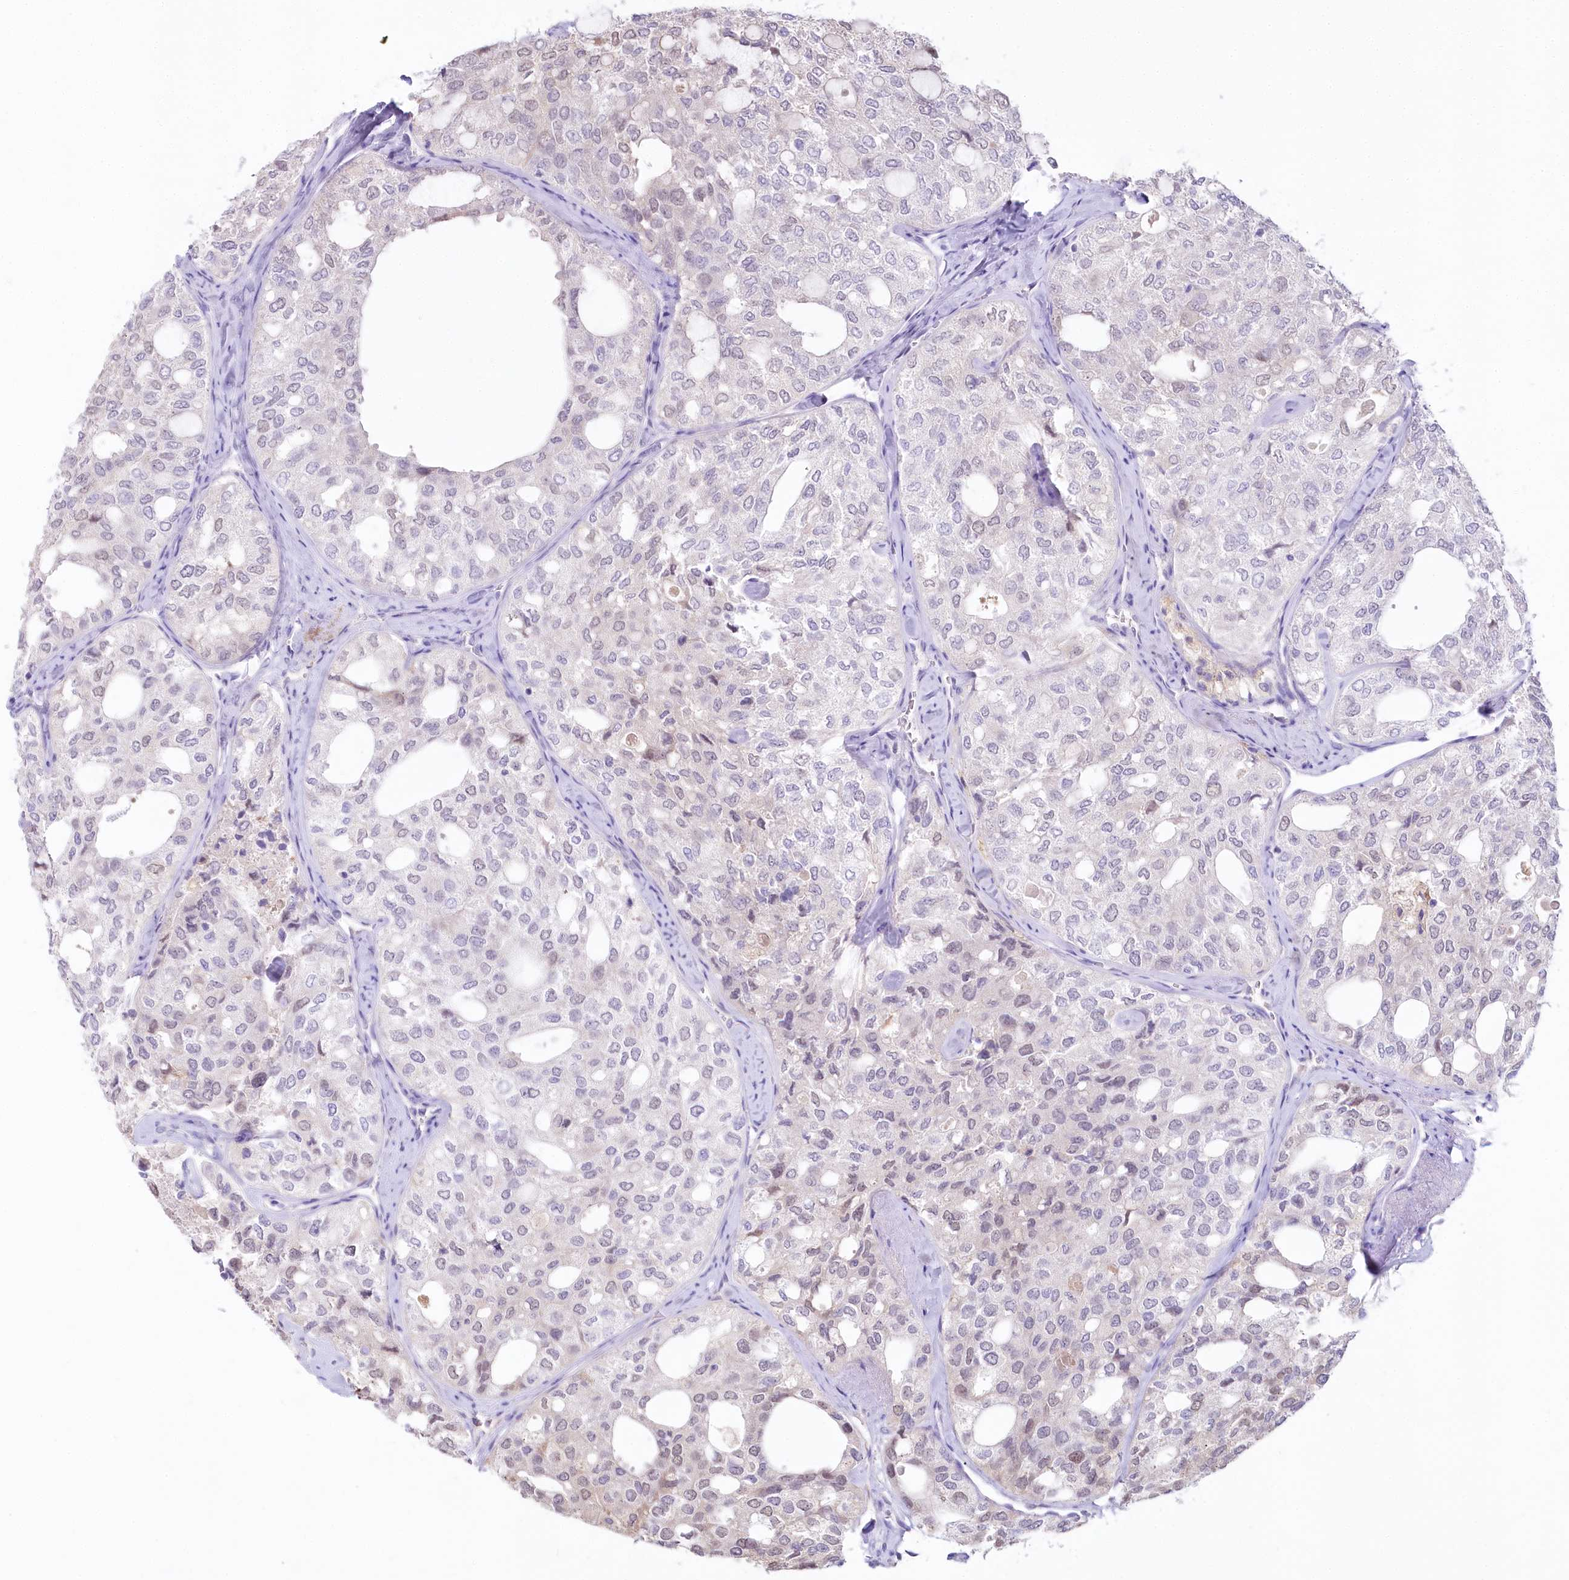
{"staining": {"intensity": "negative", "quantity": "none", "location": "none"}, "tissue": "thyroid cancer", "cell_type": "Tumor cells", "image_type": "cancer", "snomed": [{"axis": "morphology", "description": "Follicular adenoma carcinoma, NOS"}, {"axis": "topography", "description": "Thyroid gland"}], "caption": "DAB (3,3'-diaminobenzidine) immunohistochemical staining of human thyroid cancer reveals no significant staining in tumor cells.", "gene": "MYOZ1", "patient": {"sex": "male", "age": 75}}